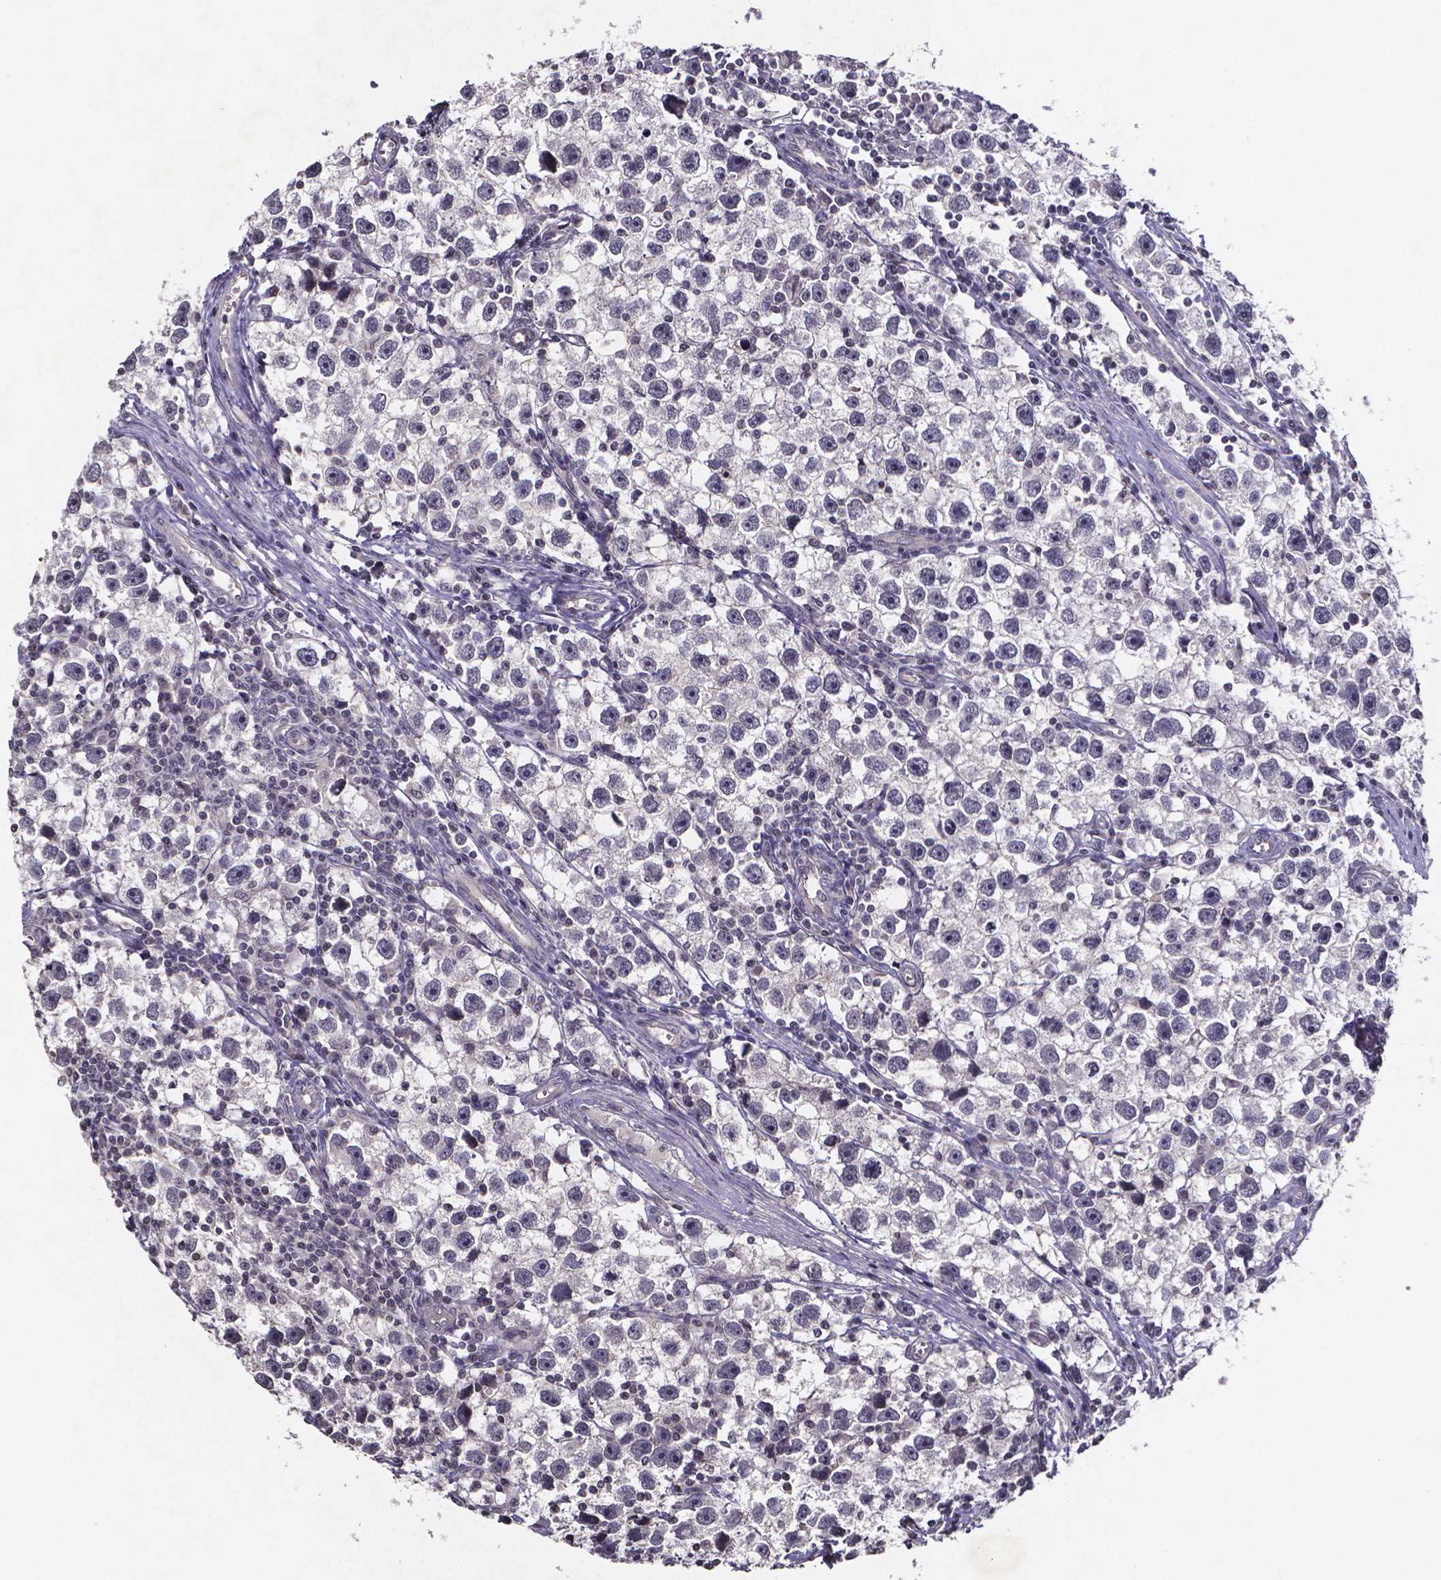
{"staining": {"intensity": "negative", "quantity": "none", "location": "none"}, "tissue": "testis cancer", "cell_type": "Tumor cells", "image_type": "cancer", "snomed": [{"axis": "morphology", "description": "Seminoma, NOS"}, {"axis": "topography", "description": "Testis"}], "caption": "IHC histopathology image of seminoma (testis) stained for a protein (brown), which demonstrates no positivity in tumor cells.", "gene": "TP73", "patient": {"sex": "male", "age": 30}}